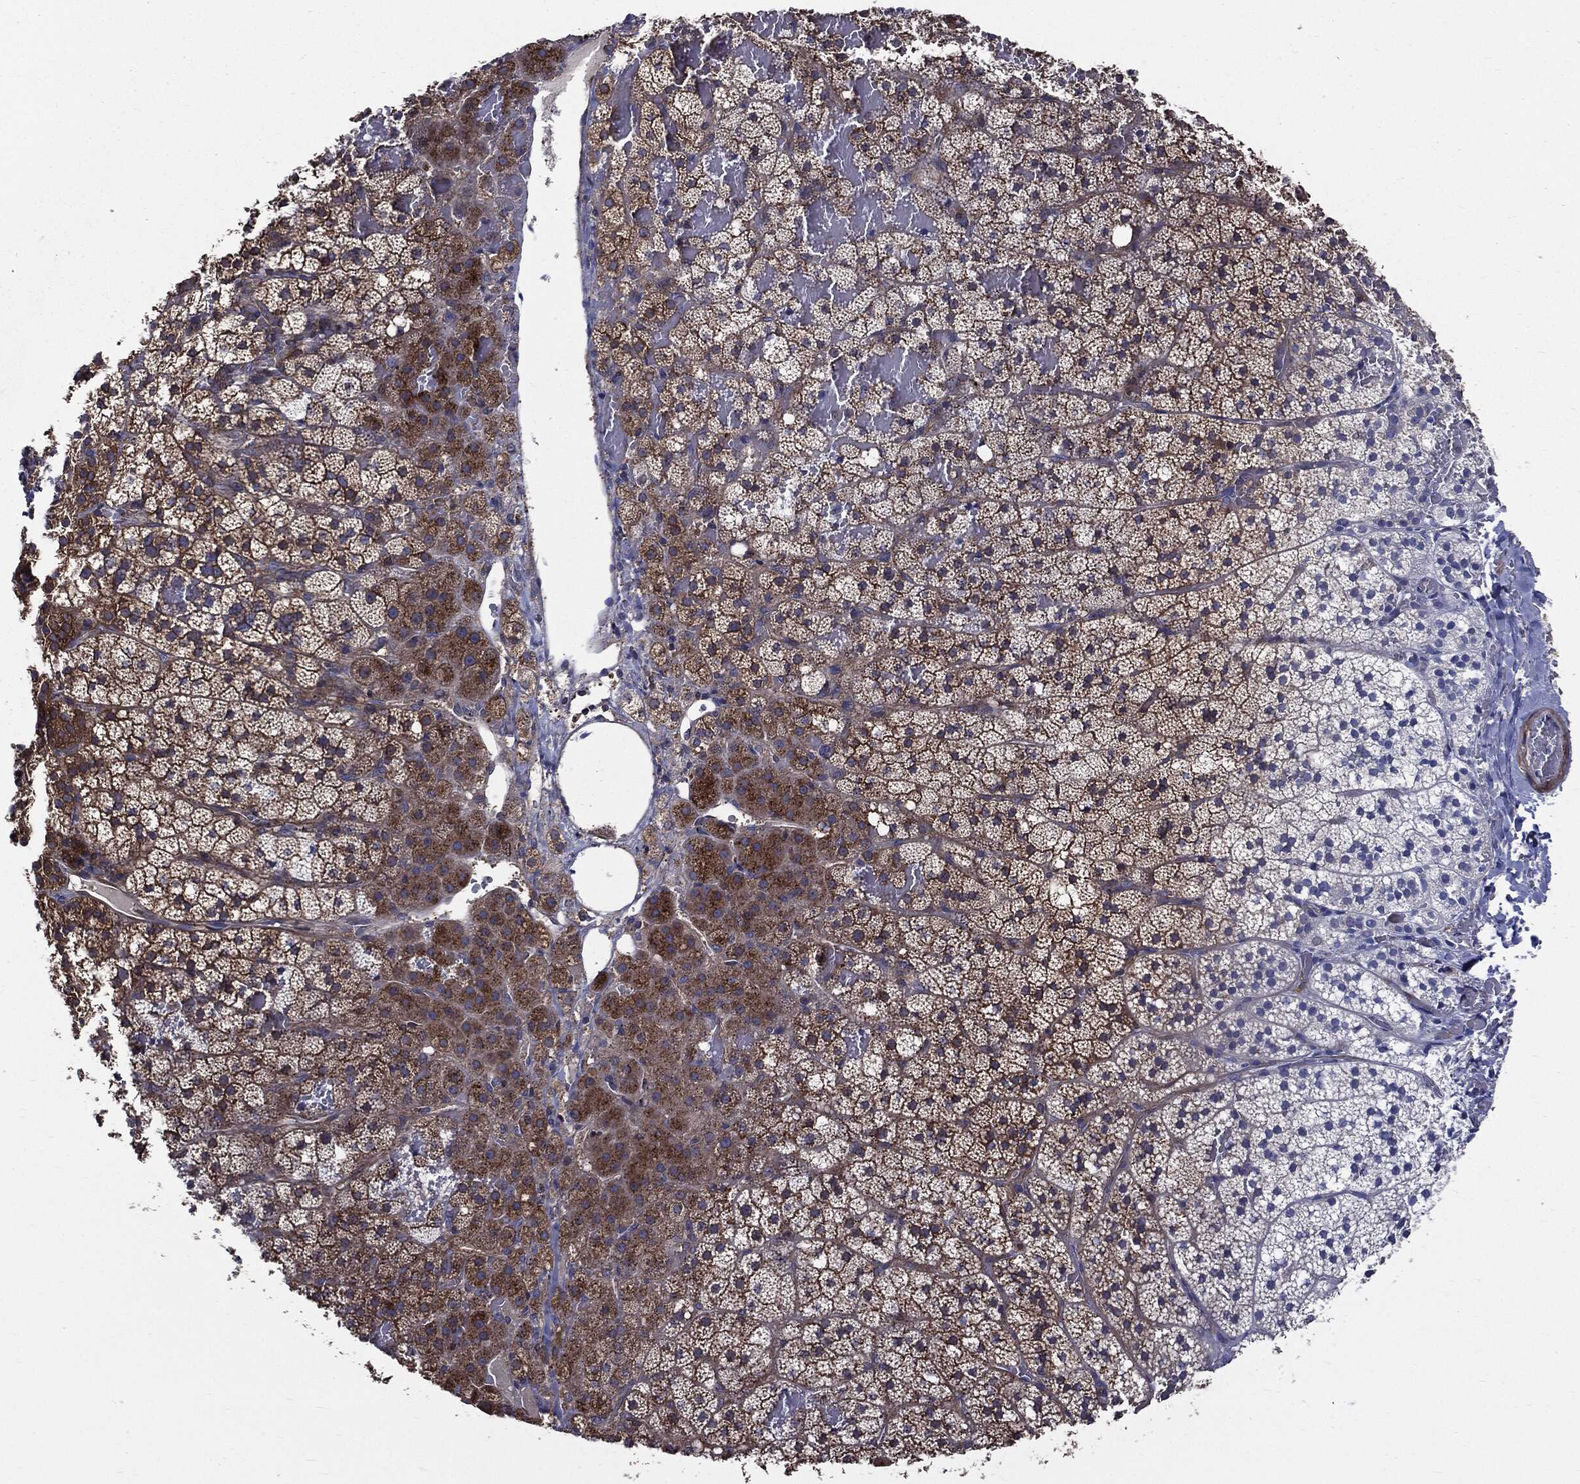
{"staining": {"intensity": "moderate", "quantity": "25%-75%", "location": "cytoplasmic/membranous"}, "tissue": "adrenal gland", "cell_type": "Glandular cells", "image_type": "normal", "snomed": [{"axis": "morphology", "description": "Normal tissue, NOS"}, {"axis": "topography", "description": "Adrenal gland"}], "caption": "IHC image of benign adrenal gland stained for a protein (brown), which displays medium levels of moderate cytoplasmic/membranous expression in approximately 25%-75% of glandular cells.", "gene": "PDCD6IP", "patient": {"sex": "male", "age": 53}}